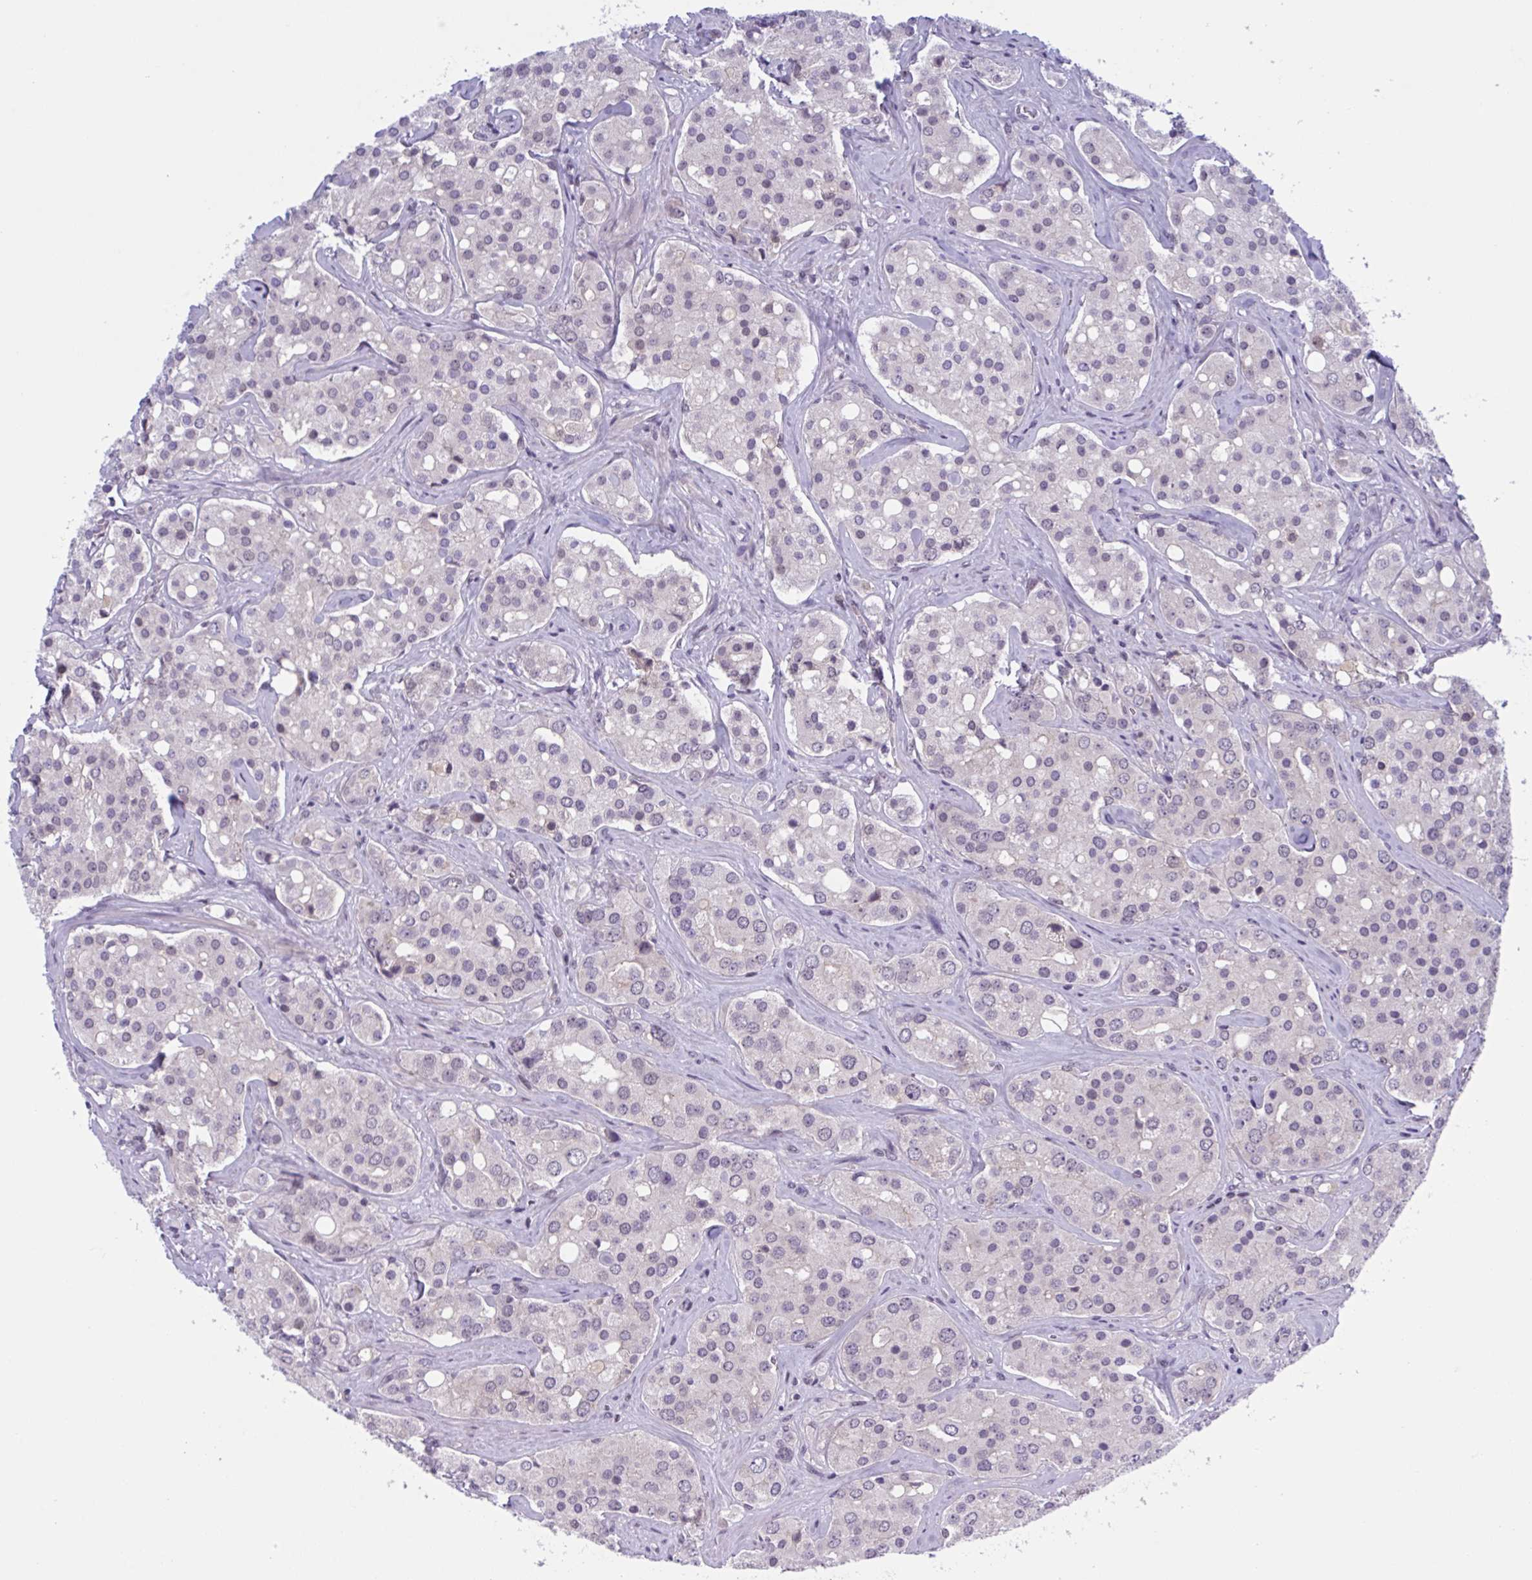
{"staining": {"intensity": "negative", "quantity": "none", "location": "none"}, "tissue": "prostate cancer", "cell_type": "Tumor cells", "image_type": "cancer", "snomed": [{"axis": "morphology", "description": "Adenocarcinoma, High grade"}, {"axis": "topography", "description": "Prostate"}], "caption": "DAB (3,3'-diaminobenzidine) immunohistochemical staining of prostate adenocarcinoma (high-grade) reveals no significant positivity in tumor cells.", "gene": "TTC7B", "patient": {"sex": "male", "age": 67}}